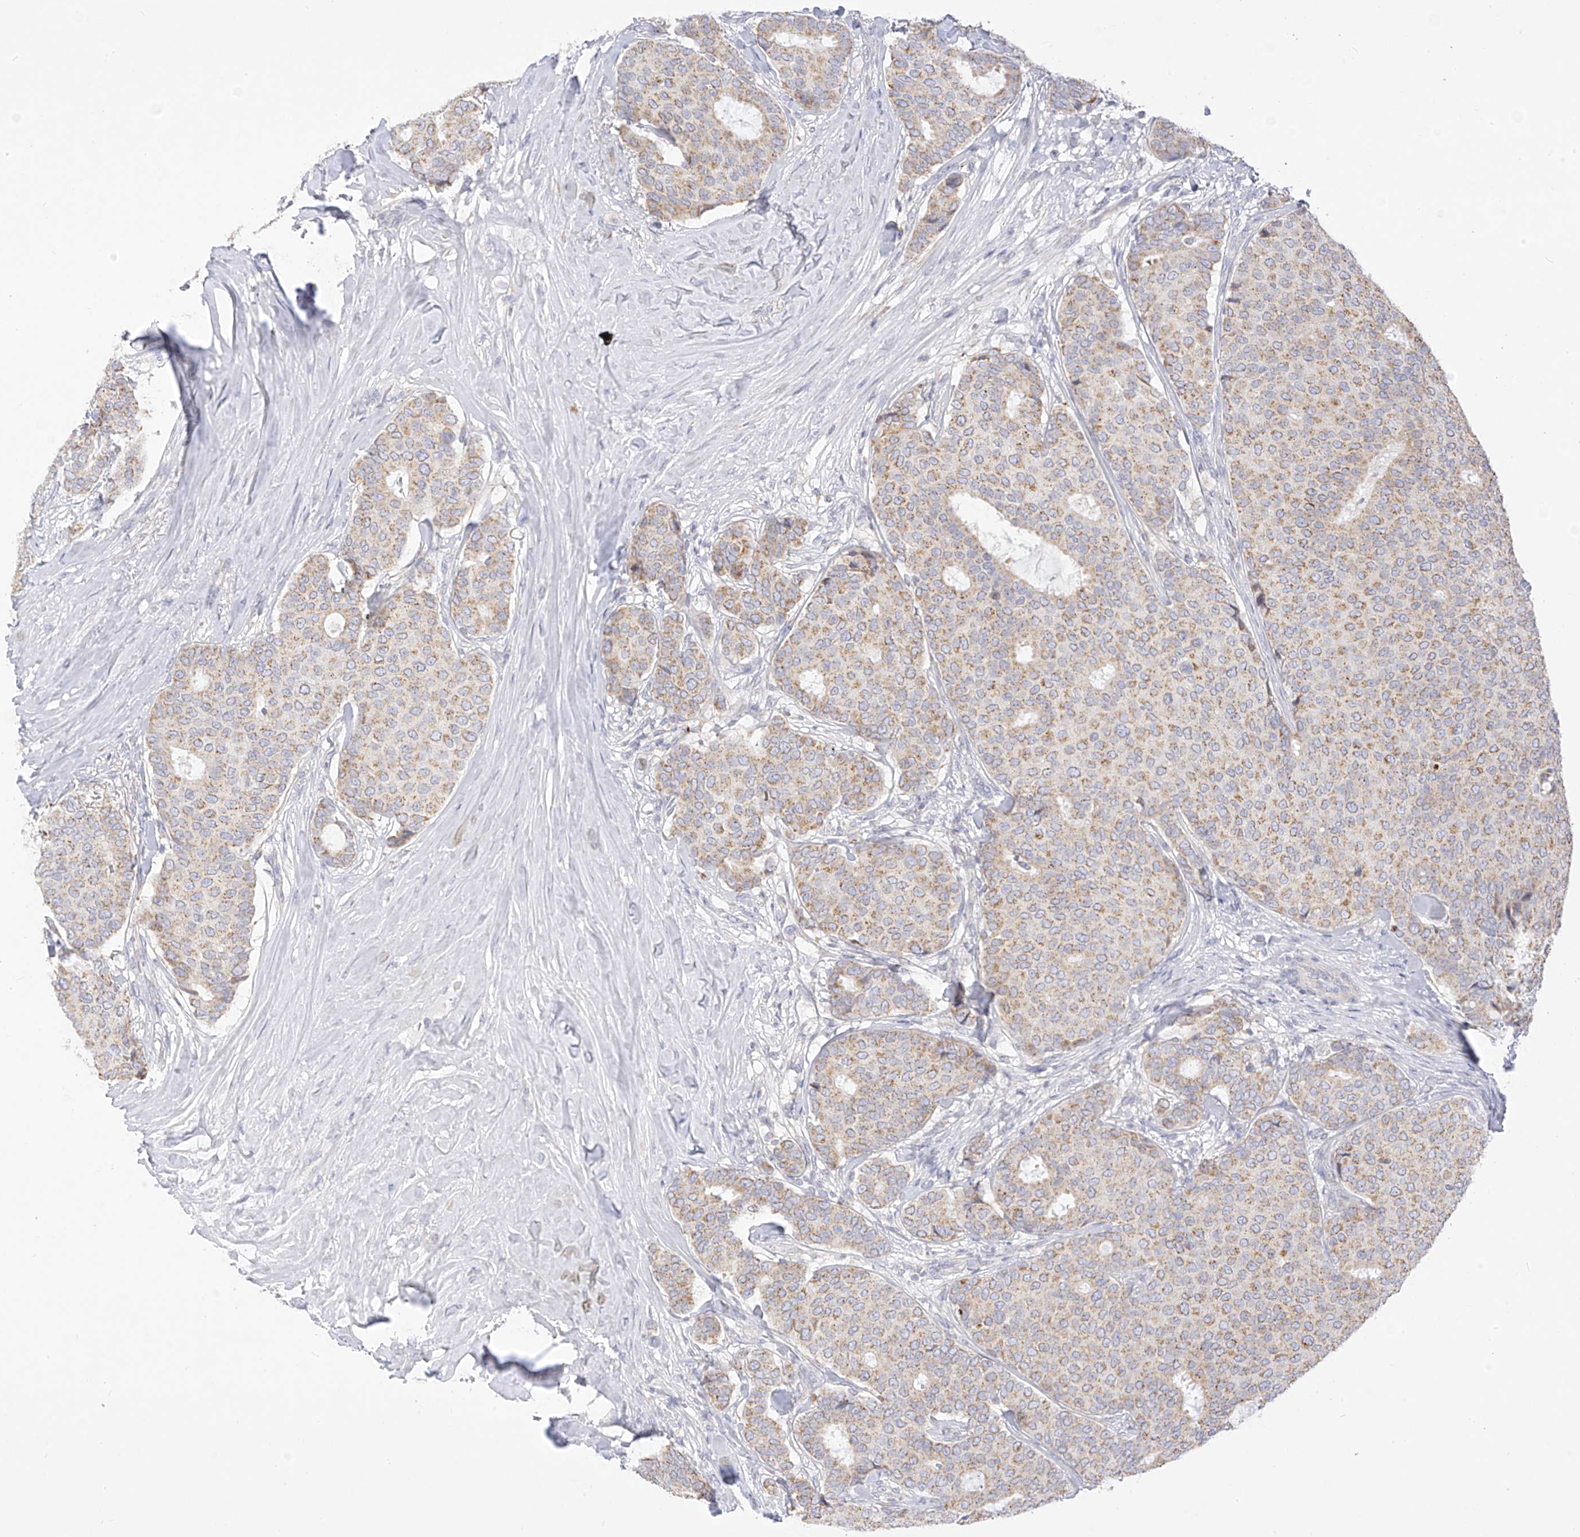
{"staining": {"intensity": "weak", "quantity": "<25%", "location": "cytoplasmic/membranous"}, "tissue": "breast cancer", "cell_type": "Tumor cells", "image_type": "cancer", "snomed": [{"axis": "morphology", "description": "Duct carcinoma"}, {"axis": "topography", "description": "Breast"}], "caption": "DAB (3,3'-diaminobenzidine) immunohistochemical staining of breast infiltrating ductal carcinoma demonstrates no significant staining in tumor cells.", "gene": "ZNF404", "patient": {"sex": "female", "age": 75}}